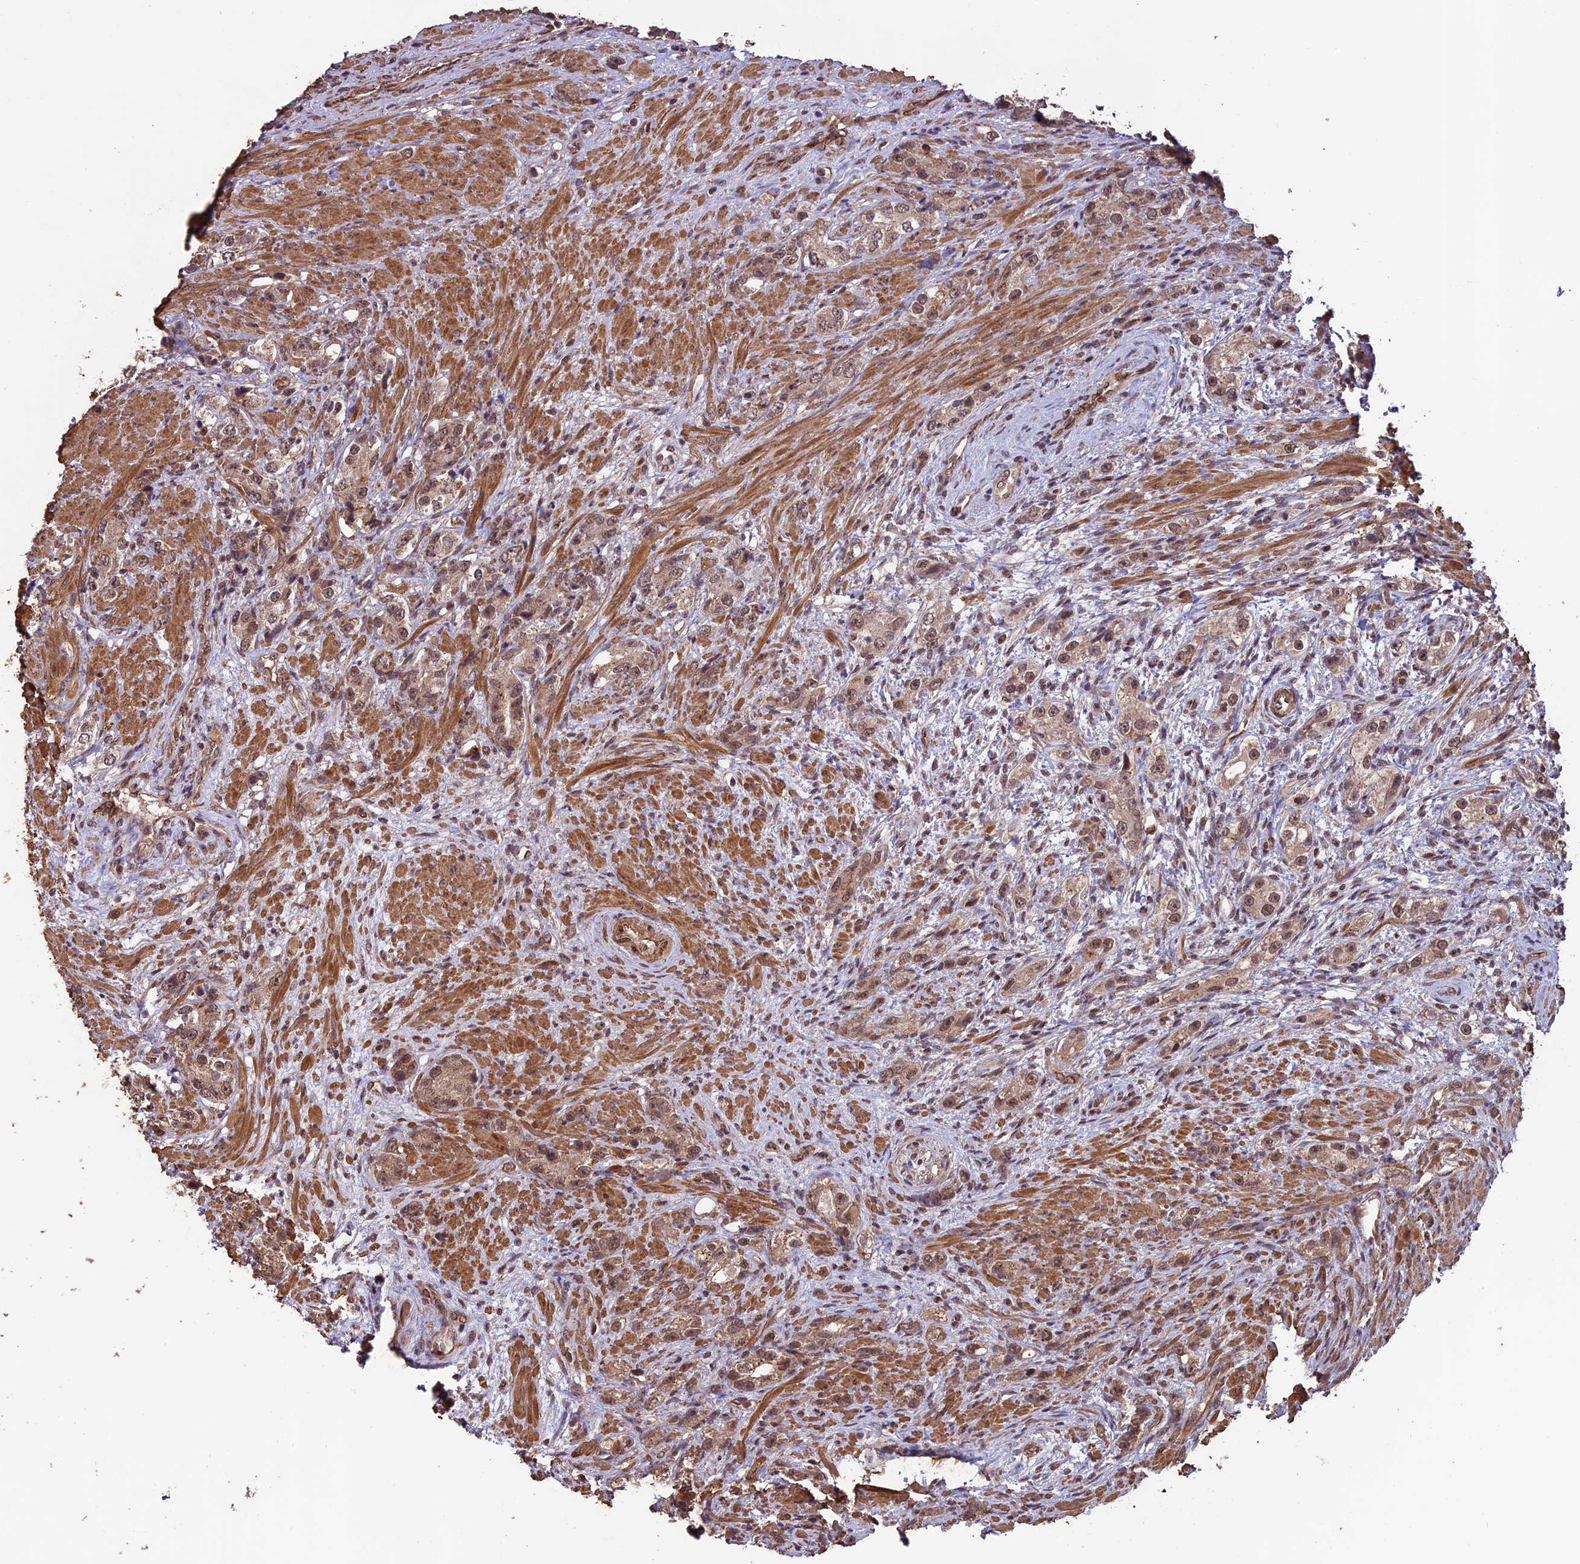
{"staining": {"intensity": "moderate", "quantity": ">75%", "location": "cytoplasmic/membranous,nuclear"}, "tissue": "prostate cancer", "cell_type": "Tumor cells", "image_type": "cancer", "snomed": [{"axis": "morphology", "description": "Adenocarcinoma, High grade"}, {"axis": "topography", "description": "Prostate"}], "caption": "Moderate cytoplasmic/membranous and nuclear expression is identified in about >75% of tumor cells in prostate cancer. (brown staining indicates protein expression, while blue staining denotes nuclei).", "gene": "CABIN1", "patient": {"sex": "male", "age": 63}}